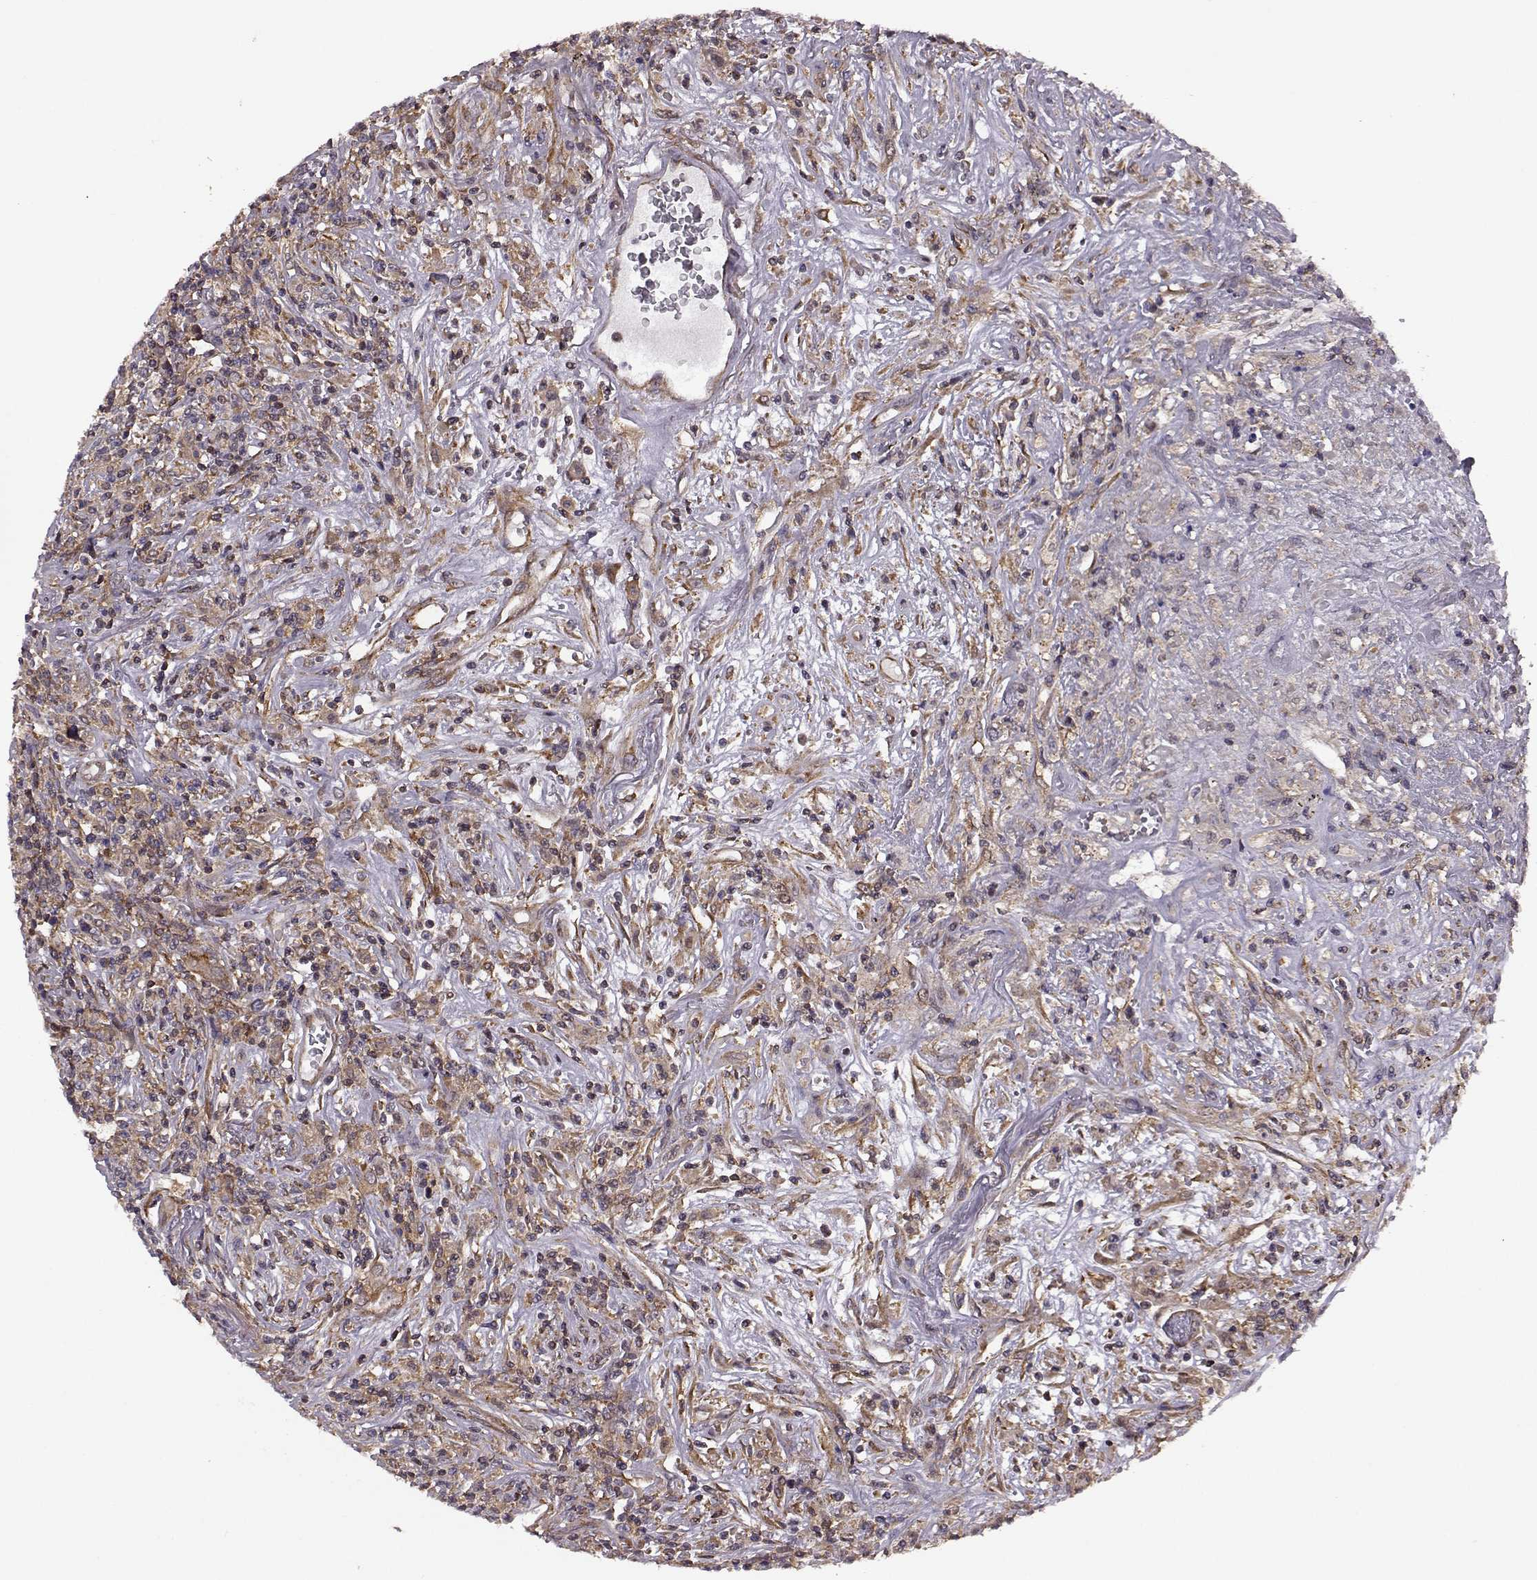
{"staining": {"intensity": "moderate", "quantity": ">75%", "location": "cytoplasmic/membranous"}, "tissue": "lymphoma", "cell_type": "Tumor cells", "image_type": "cancer", "snomed": [{"axis": "morphology", "description": "Malignant lymphoma, non-Hodgkin's type, High grade"}, {"axis": "topography", "description": "Lung"}], "caption": "Moderate cytoplasmic/membranous expression for a protein is seen in about >75% of tumor cells of lymphoma using immunohistochemistry (IHC).", "gene": "URI1", "patient": {"sex": "male", "age": 79}}